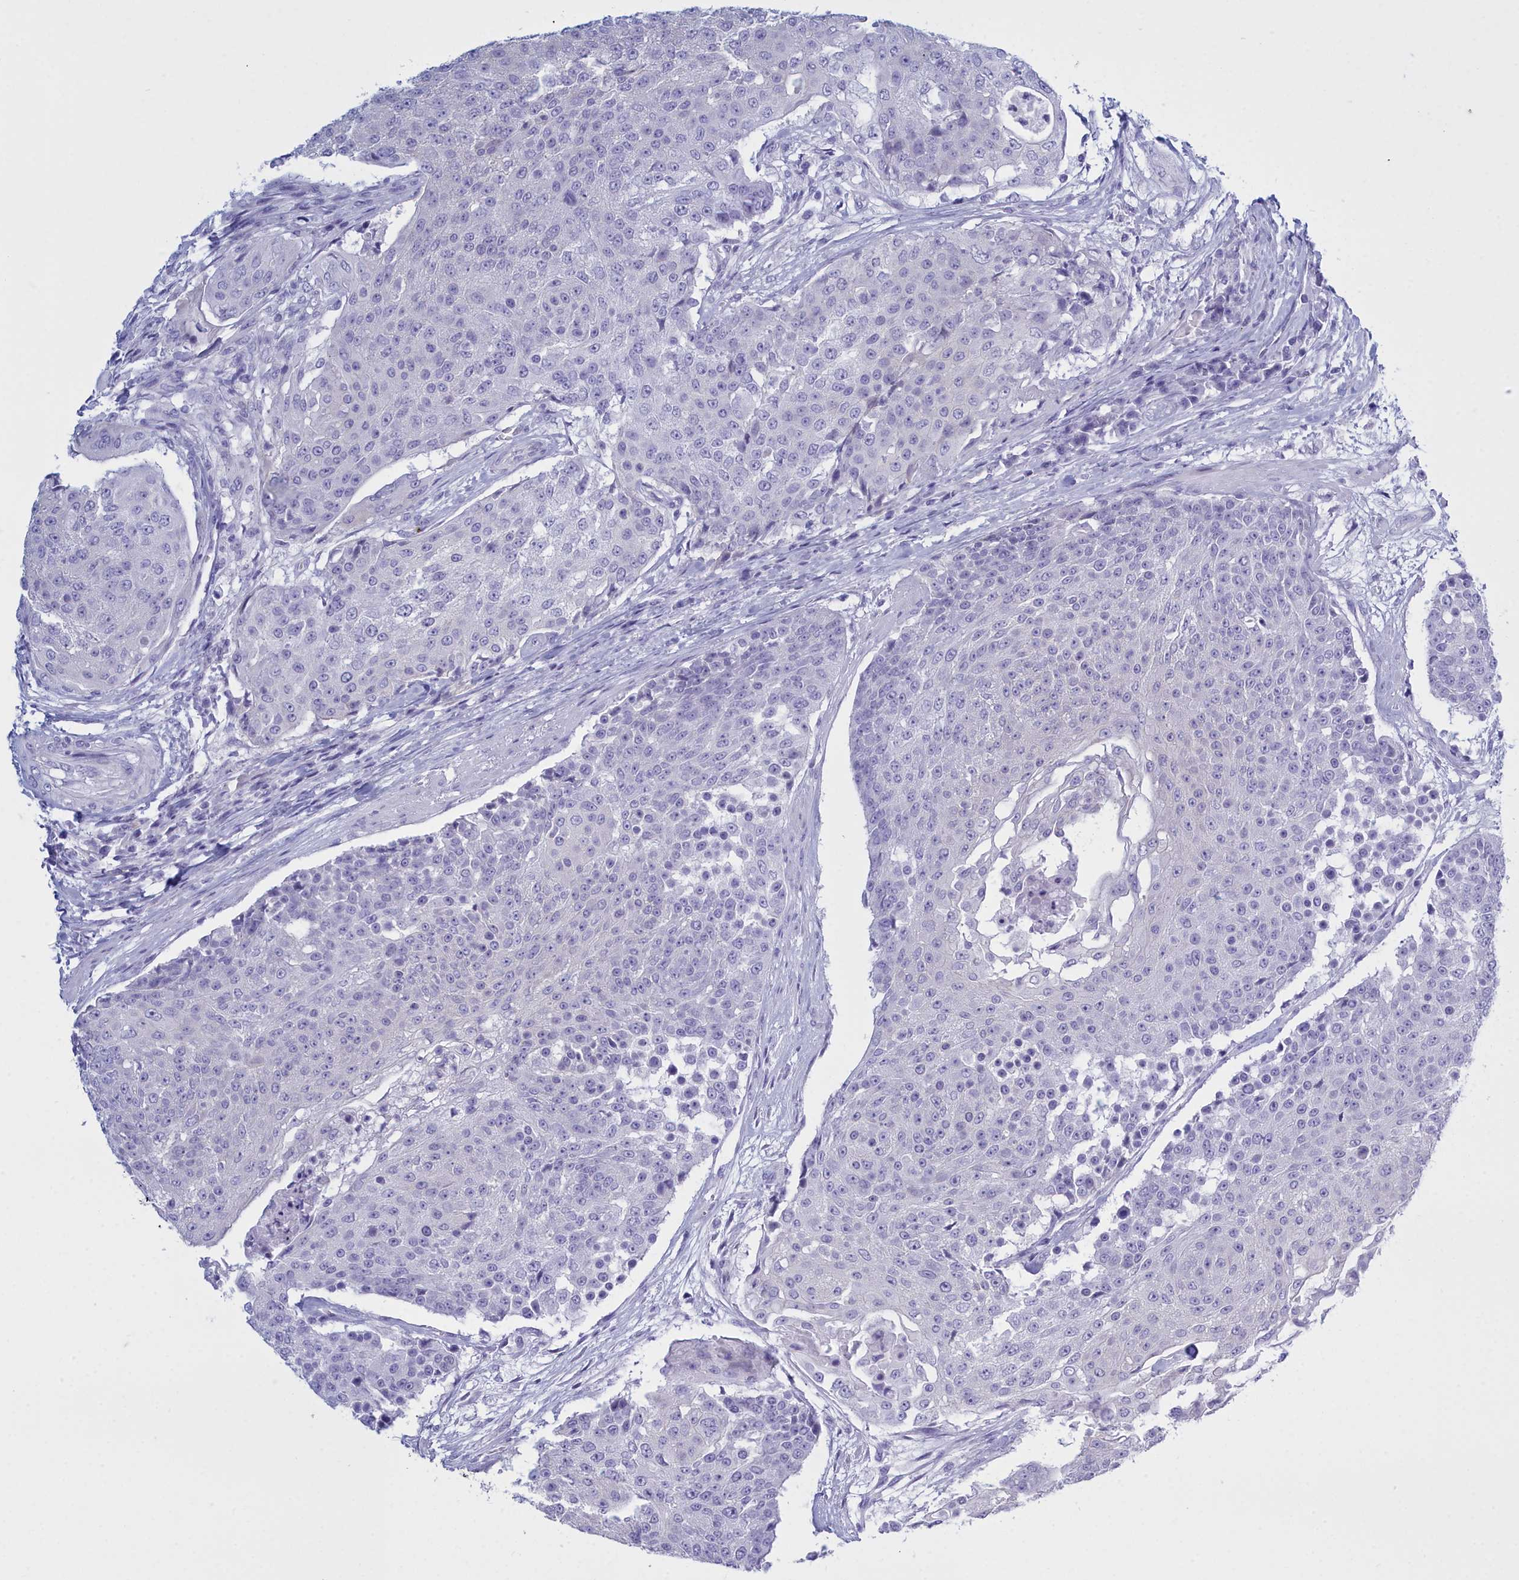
{"staining": {"intensity": "negative", "quantity": "none", "location": "none"}, "tissue": "urothelial cancer", "cell_type": "Tumor cells", "image_type": "cancer", "snomed": [{"axis": "morphology", "description": "Urothelial carcinoma, High grade"}, {"axis": "topography", "description": "Urinary bladder"}], "caption": "Urothelial cancer was stained to show a protein in brown. There is no significant positivity in tumor cells.", "gene": "TMEM97", "patient": {"sex": "female", "age": 63}}